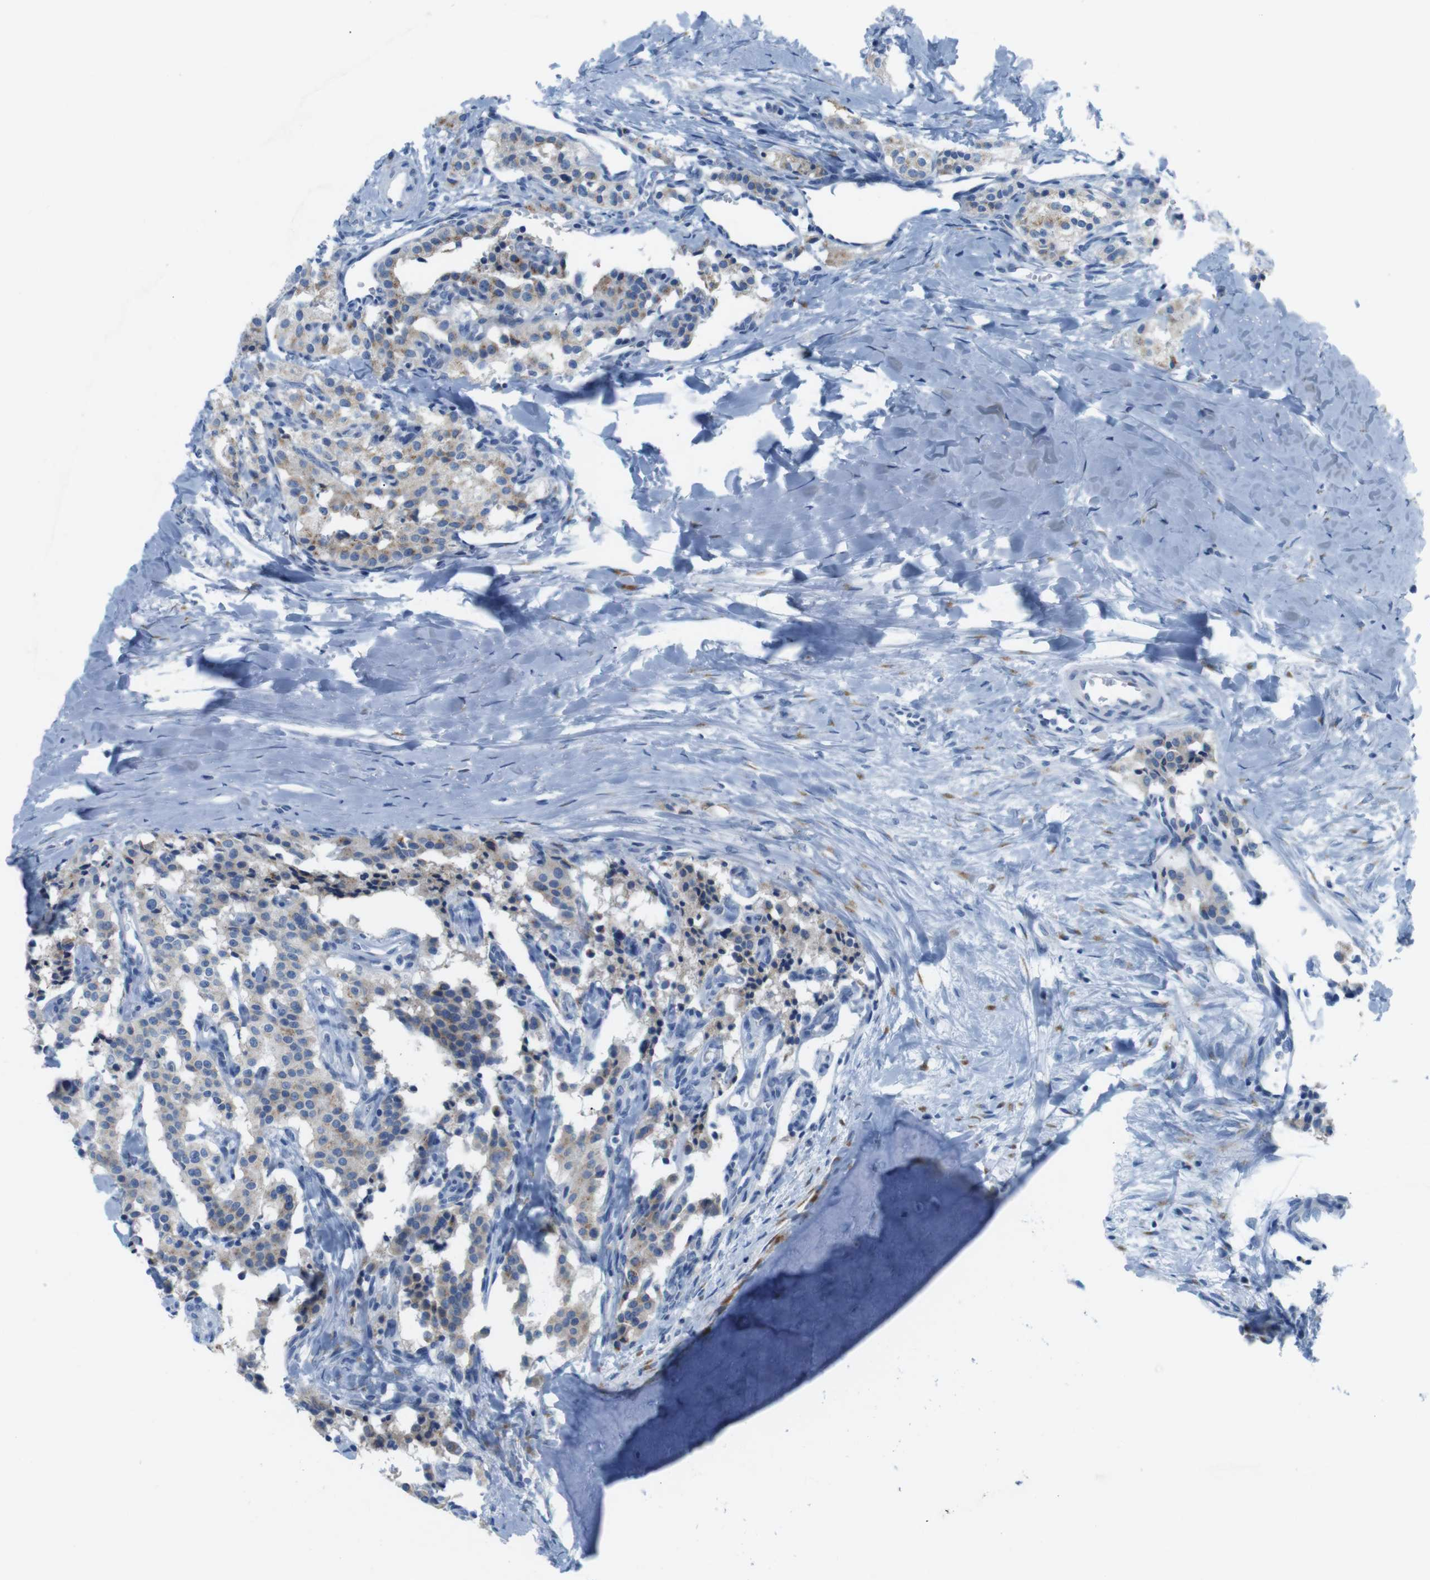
{"staining": {"intensity": "weak", "quantity": ">75%", "location": "cytoplasmic/membranous"}, "tissue": "carcinoid", "cell_type": "Tumor cells", "image_type": "cancer", "snomed": [{"axis": "morphology", "description": "Carcinoid, malignant, NOS"}, {"axis": "topography", "description": "Lung"}], "caption": "IHC photomicrograph of human malignant carcinoid stained for a protein (brown), which displays low levels of weak cytoplasmic/membranous positivity in about >75% of tumor cells.", "gene": "GOLGA2", "patient": {"sex": "male", "age": 30}}